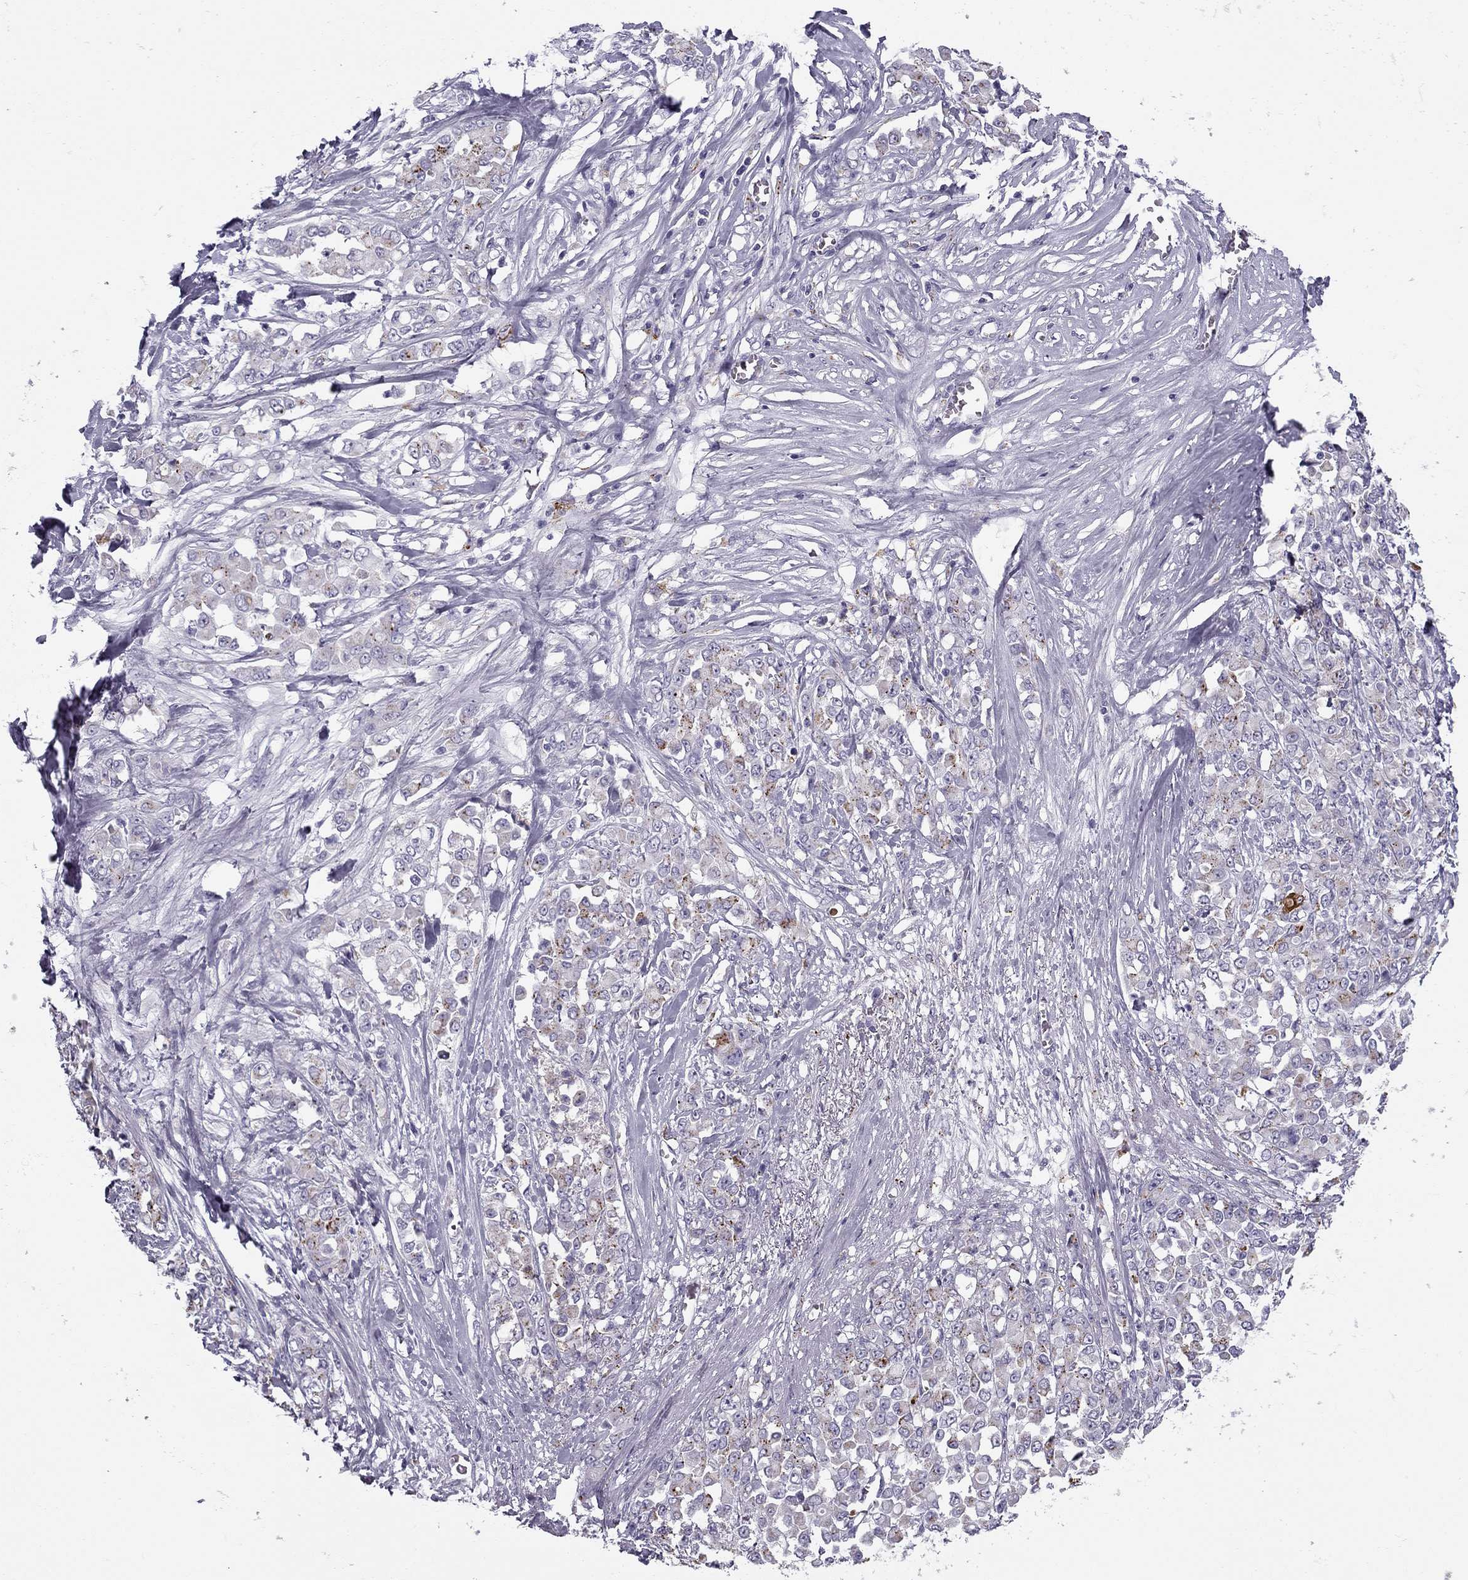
{"staining": {"intensity": "negative", "quantity": "none", "location": "none"}, "tissue": "stomach cancer", "cell_type": "Tumor cells", "image_type": "cancer", "snomed": [{"axis": "morphology", "description": "Adenocarcinoma, NOS"}, {"axis": "topography", "description": "Stomach"}], "caption": "The IHC image has no significant staining in tumor cells of adenocarcinoma (stomach) tissue. The staining is performed using DAB brown chromogen with nuclei counter-stained in using hematoxylin.", "gene": "MC5R", "patient": {"sex": "female", "age": 76}}